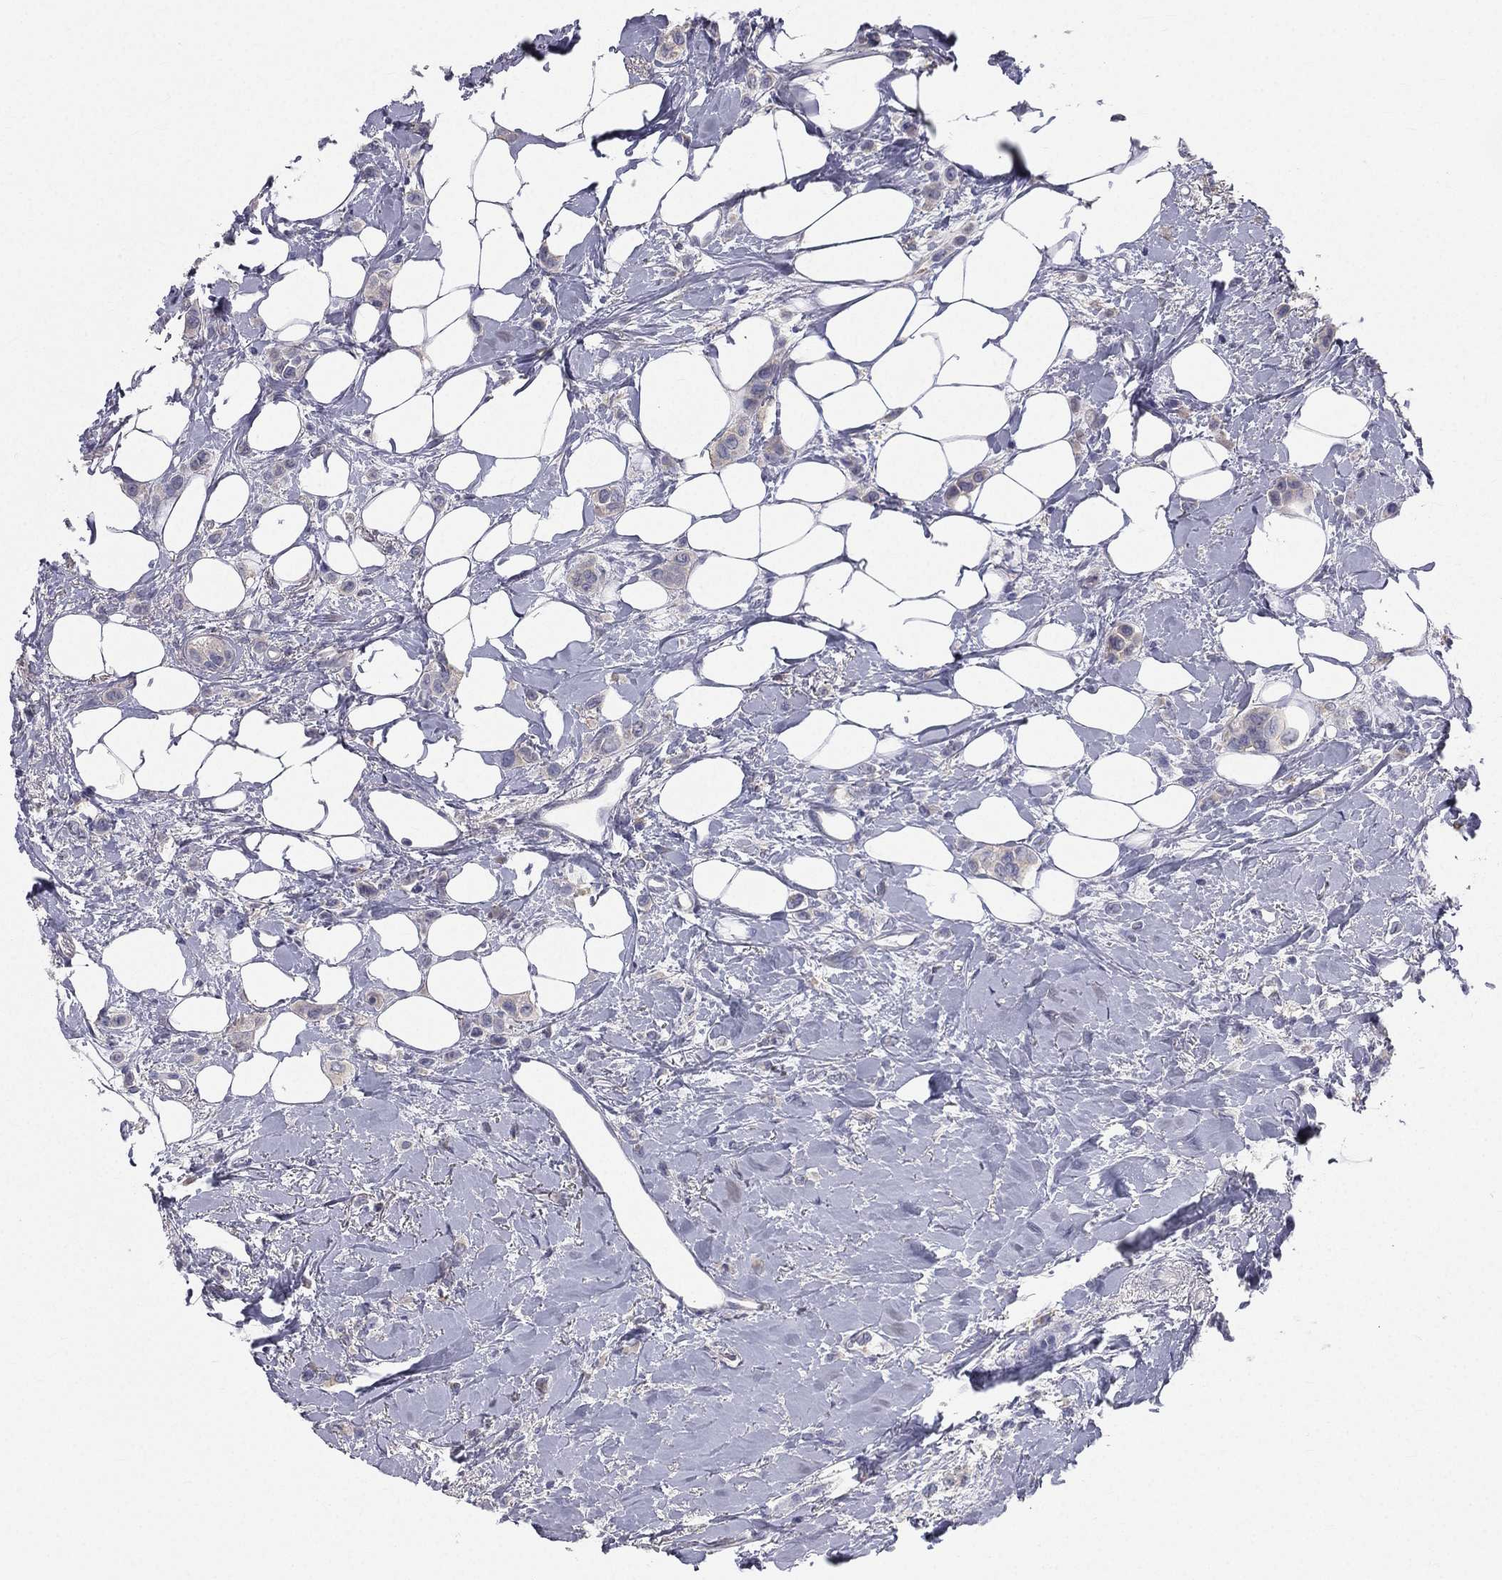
{"staining": {"intensity": "negative", "quantity": "none", "location": "none"}, "tissue": "breast cancer", "cell_type": "Tumor cells", "image_type": "cancer", "snomed": [{"axis": "morphology", "description": "Lobular carcinoma"}, {"axis": "topography", "description": "Breast"}], "caption": "Immunohistochemical staining of human breast cancer demonstrates no significant expression in tumor cells. Brightfield microscopy of immunohistochemistry stained with DAB (3,3'-diaminobenzidine) (brown) and hematoxylin (blue), captured at high magnification.", "gene": "MUC13", "patient": {"sex": "female", "age": 66}}